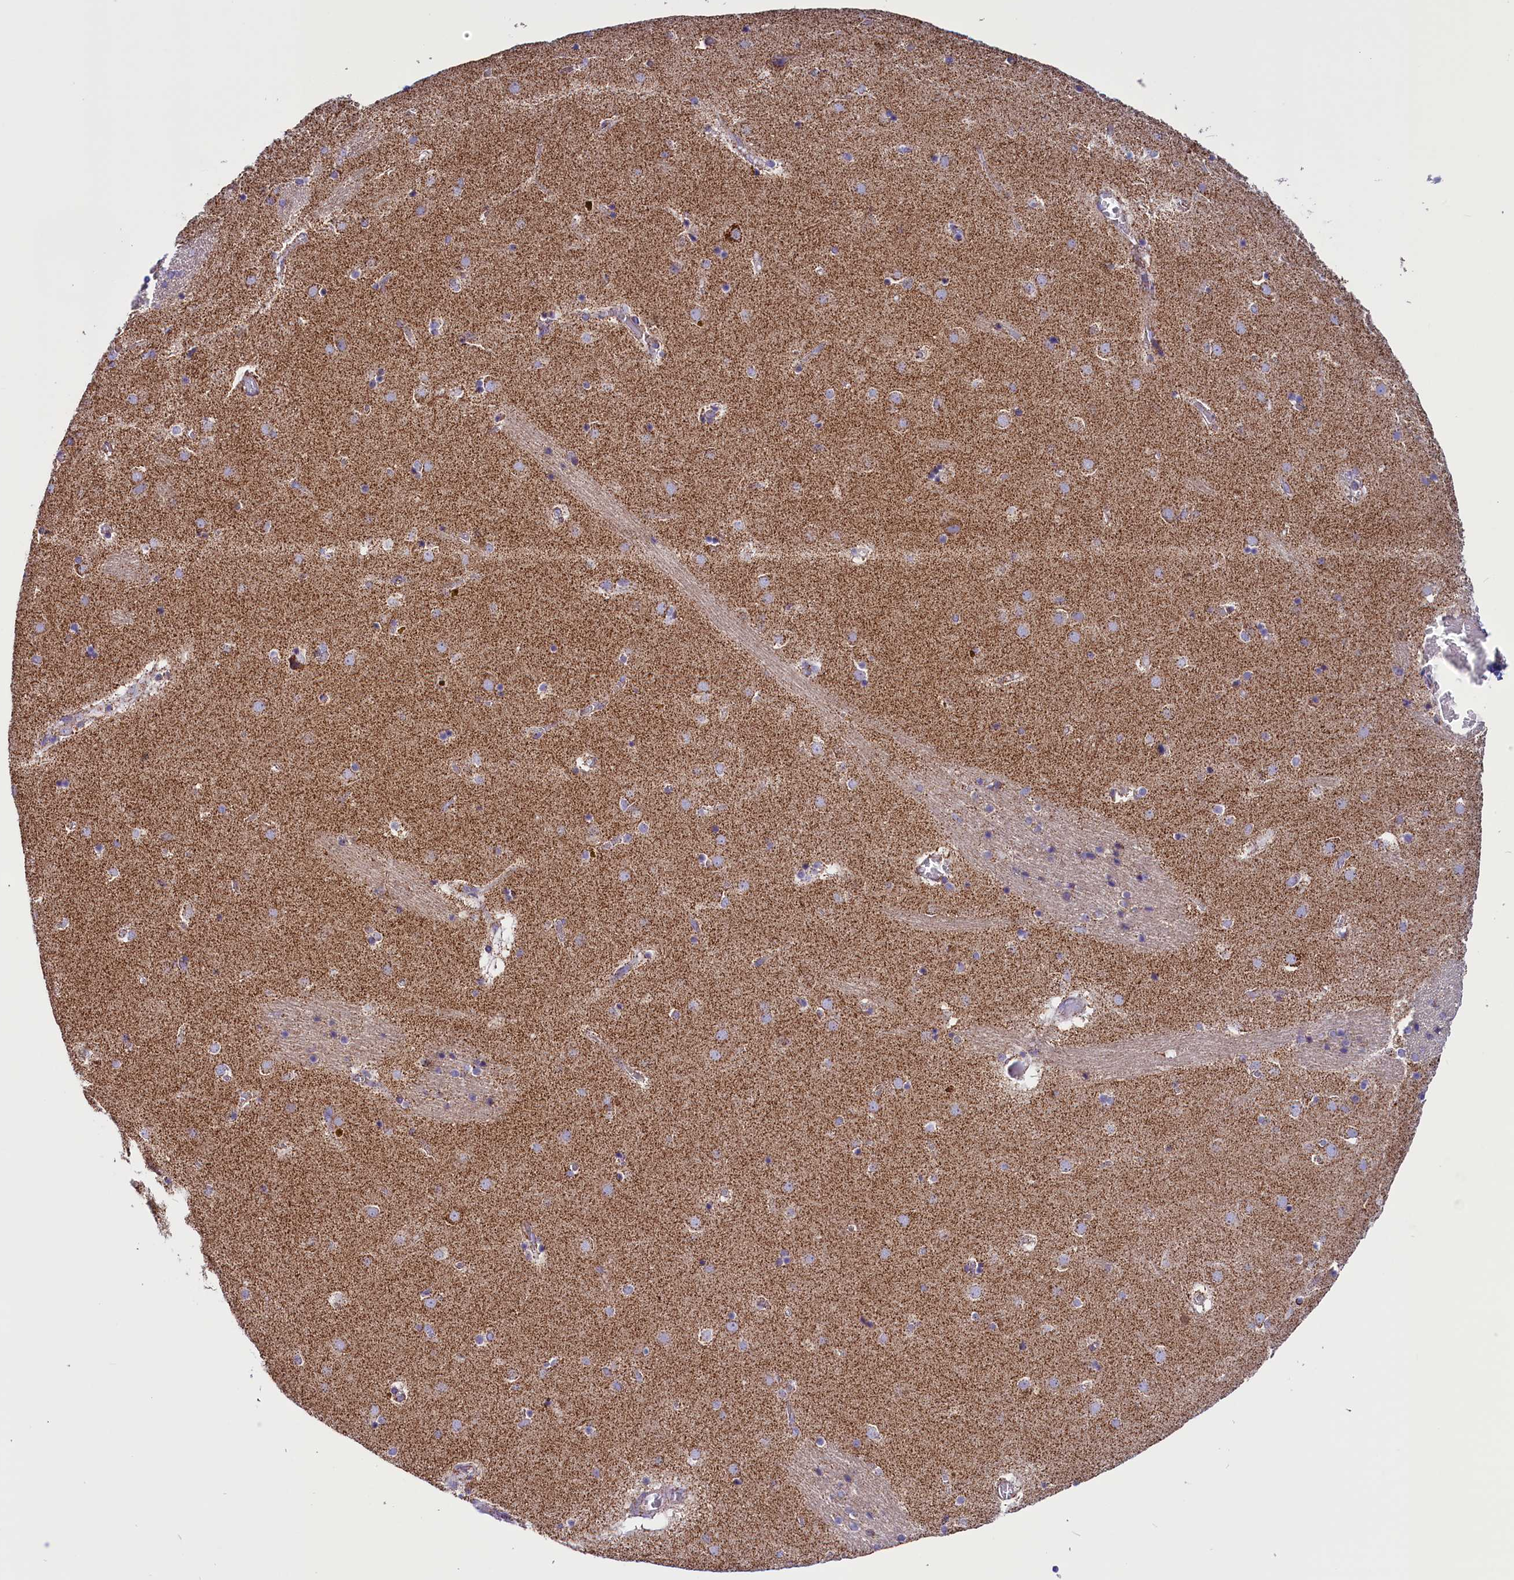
{"staining": {"intensity": "moderate", "quantity": "<25%", "location": "cytoplasmic/membranous"}, "tissue": "caudate", "cell_type": "Glial cells", "image_type": "normal", "snomed": [{"axis": "morphology", "description": "Normal tissue, NOS"}, {"axis": "topography", "description": "Lateral ventricle wall"}], "caption": "Human caudate stained for a protein (brown) demonstrates moderate cytoplasmic/membranous positive positivity in approximately <25% of glial cells.", "gene": "ICA1L", "patient": {"sex": "male", "age": 70}}